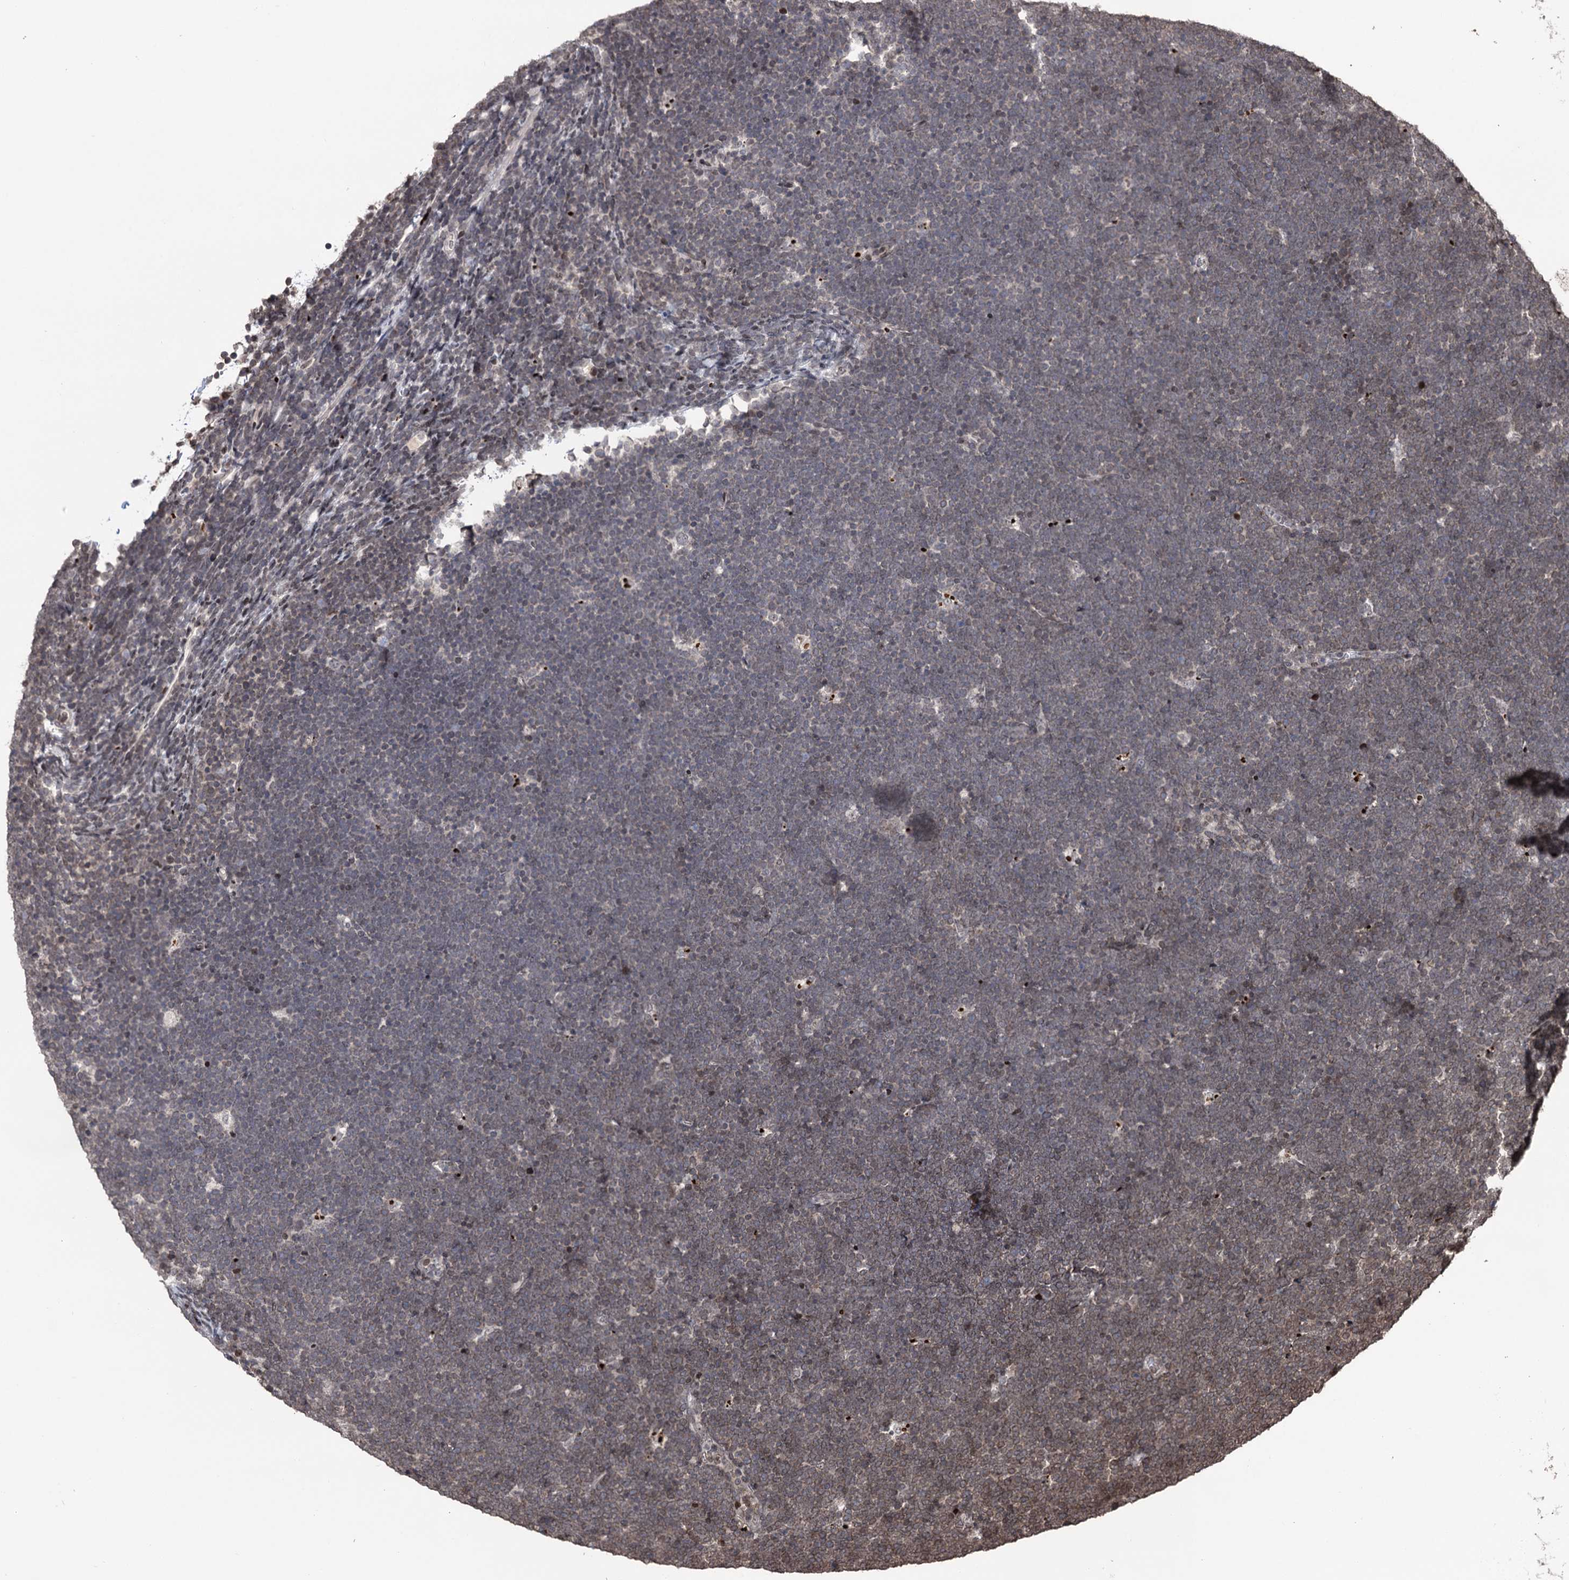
{"staining": {"intensity": "weak", "quantity": "<25%", "location": "nuclear"}, "tissue": "lymphoma", "cell_type": "Tumor cells", "image_type": "cancer", "snomed": [{"axis": "morphology", "description": "Malignant lymphoma, non-Hodgkin's type, High grade"}, {"axis": "topography", "description": "Lymph node"}], "caption": "An immunohistochemistry micrograph of lymphoma is shown. There is no staining in tumor cells of lymphoma.", "gene": "CCDC77", "patient": {"sex": "male", "age": 13}}